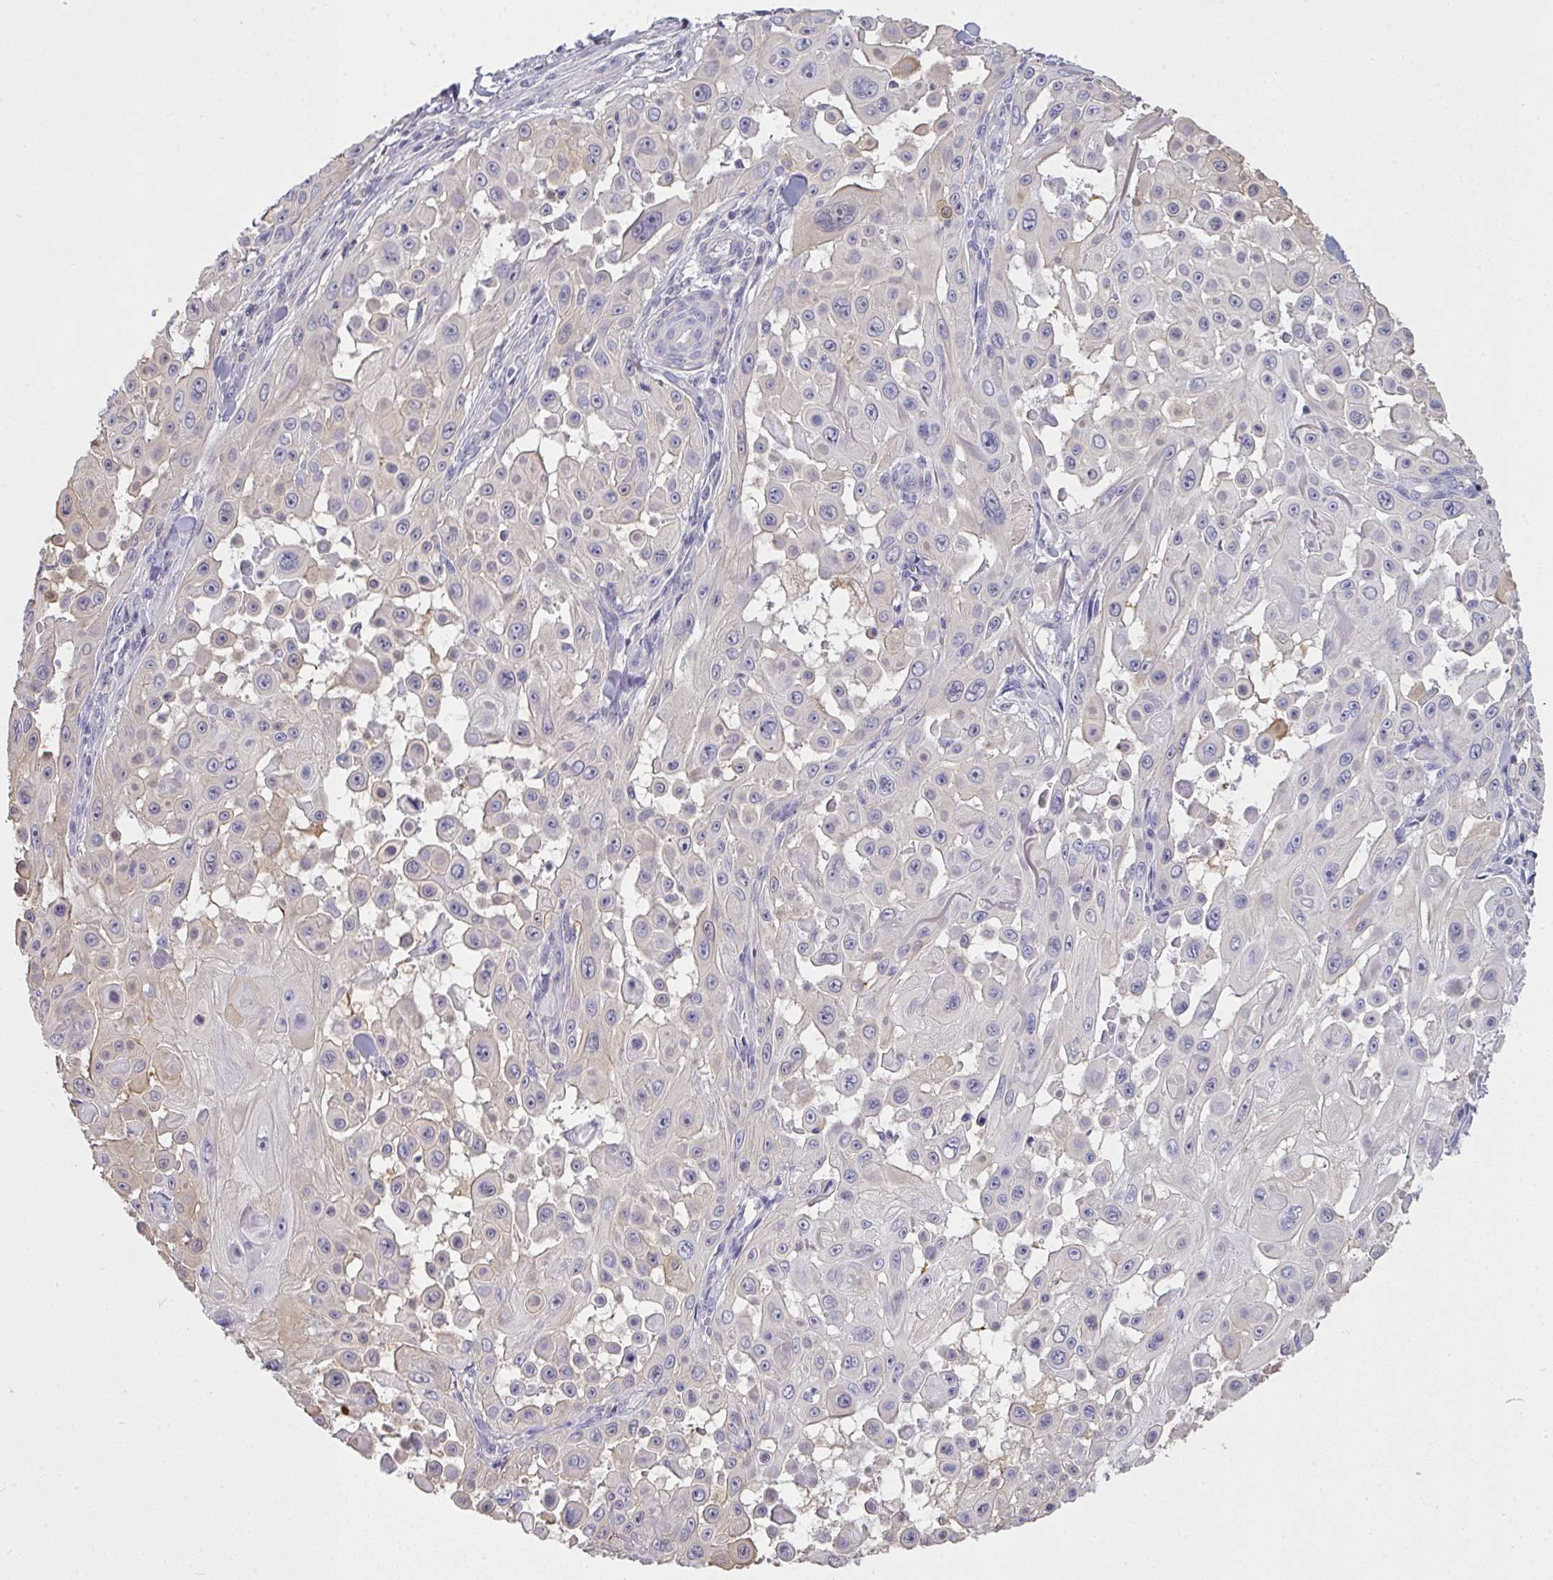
{"staining": {"intensity": "negative", "quantity": "none", "location": "none"}, "tissue": "skin cancer", "cell_type": "Tumor cells", "image_type": "cancer", "snomed": [{"axis": "morphology", "description": "Squamous cell carcinoma, NOS"}, {"axis": "topography", "description": "Skin"}], "caption": "There is no significant positivity in tumor cells of skin squamous cell carcinoma. The staining is performed using DAB (3,3'-diaminobenzidine) brown chromogen with nuclei counter-stained in using hematoxylin.", "gene": "GSDMB", "patient": {"sex": "male", "age": 91}}